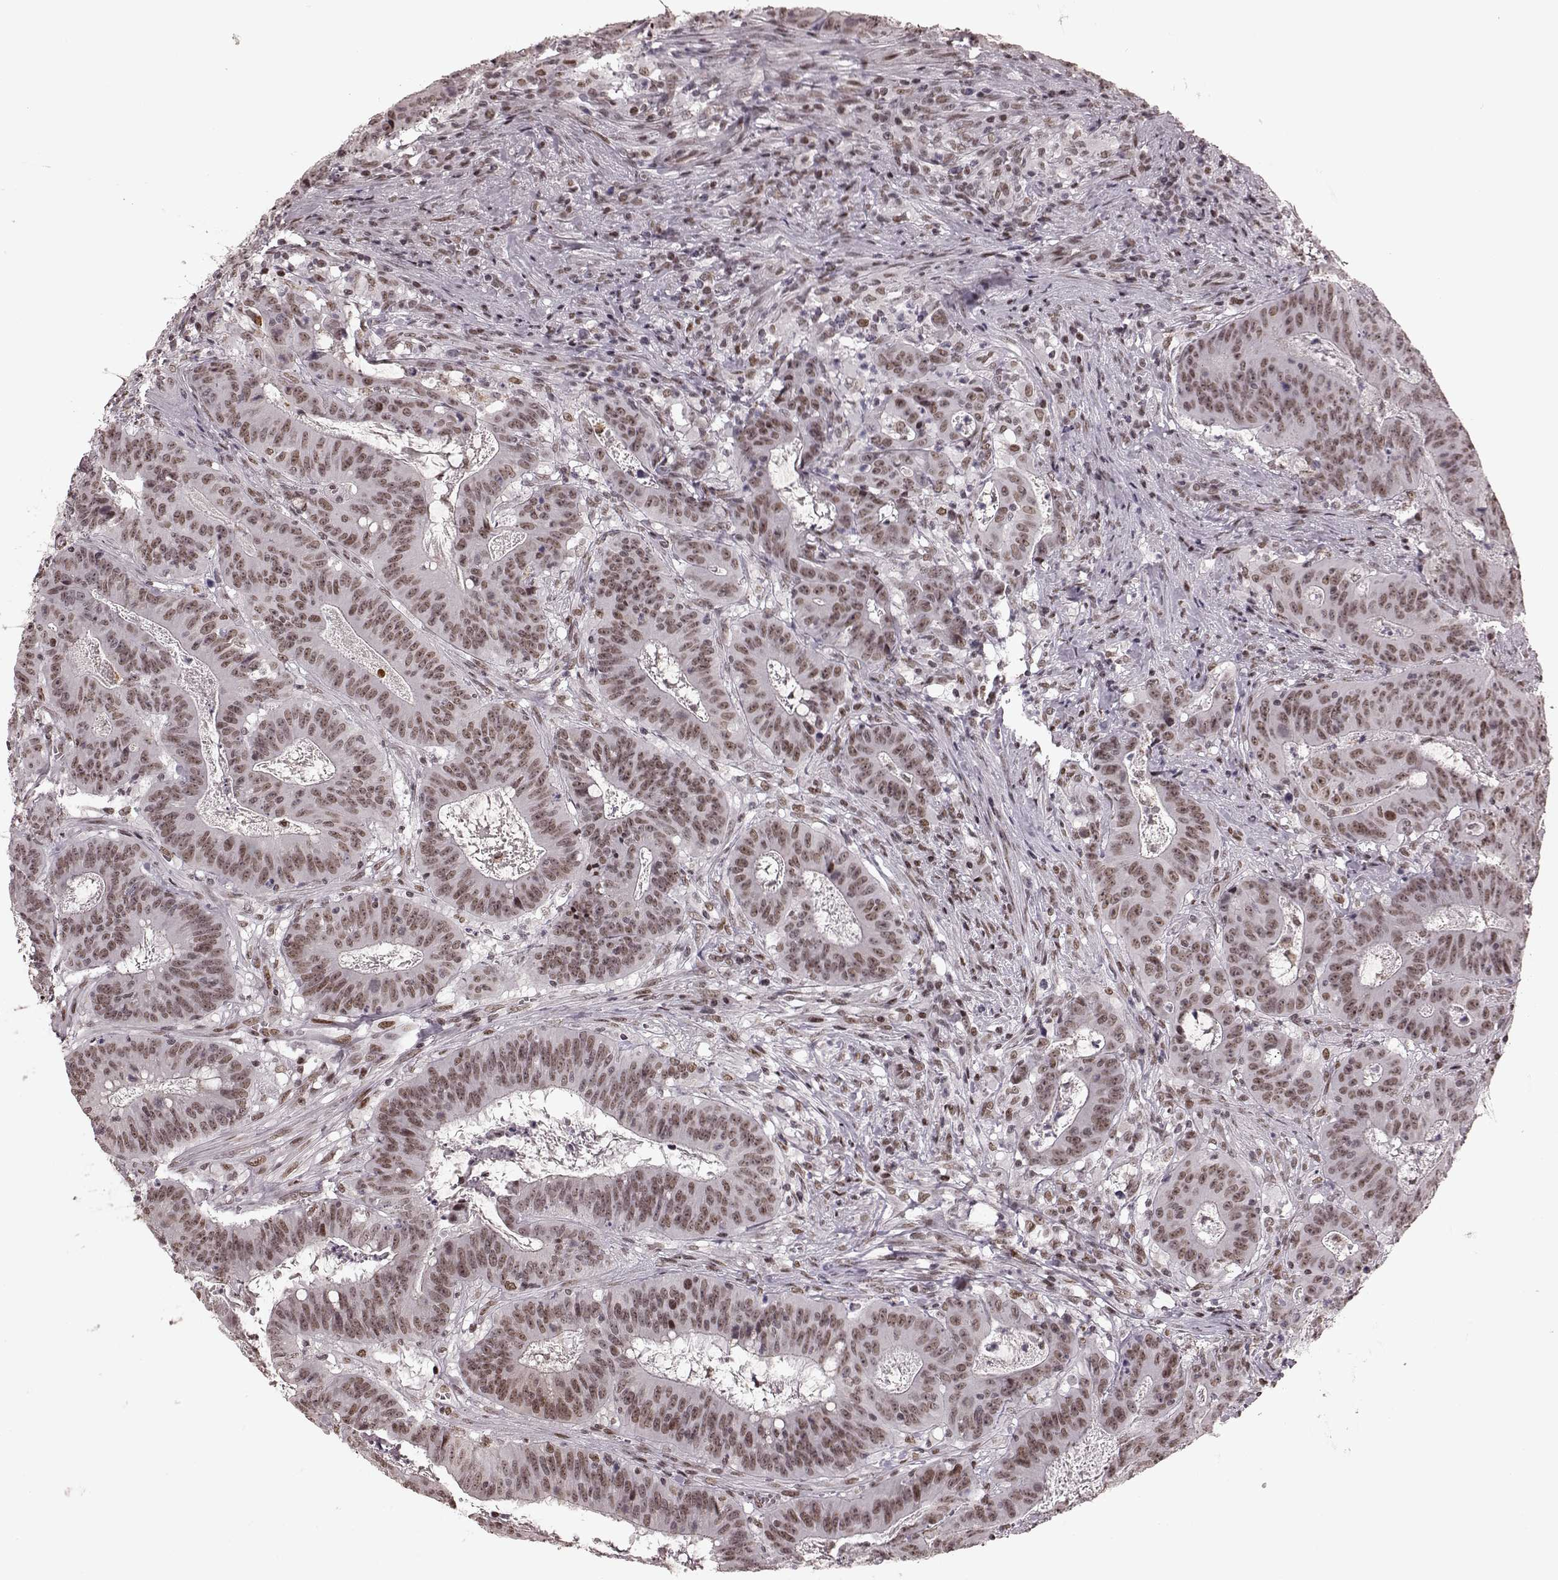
{"staining": {"intensity": "moderate", "quantity": ">75%", "location": "nuclear"}, "tissue": "colorectal cancer", "cell_type": "Tumor cells", "image_type": "cancer", "snomed": [{"axis": "morphology", "description": "Adenocarcinoma, NOS"}, {"axis": "topography", "description": "Colon"}], "caption": "Colorectal cancer stained with immunohistochemistry displays moderate nuclear positivity in about >75% of tumor cells.", "gene": "NR2C1", "patient": {"sex": "male", "age": 33}}